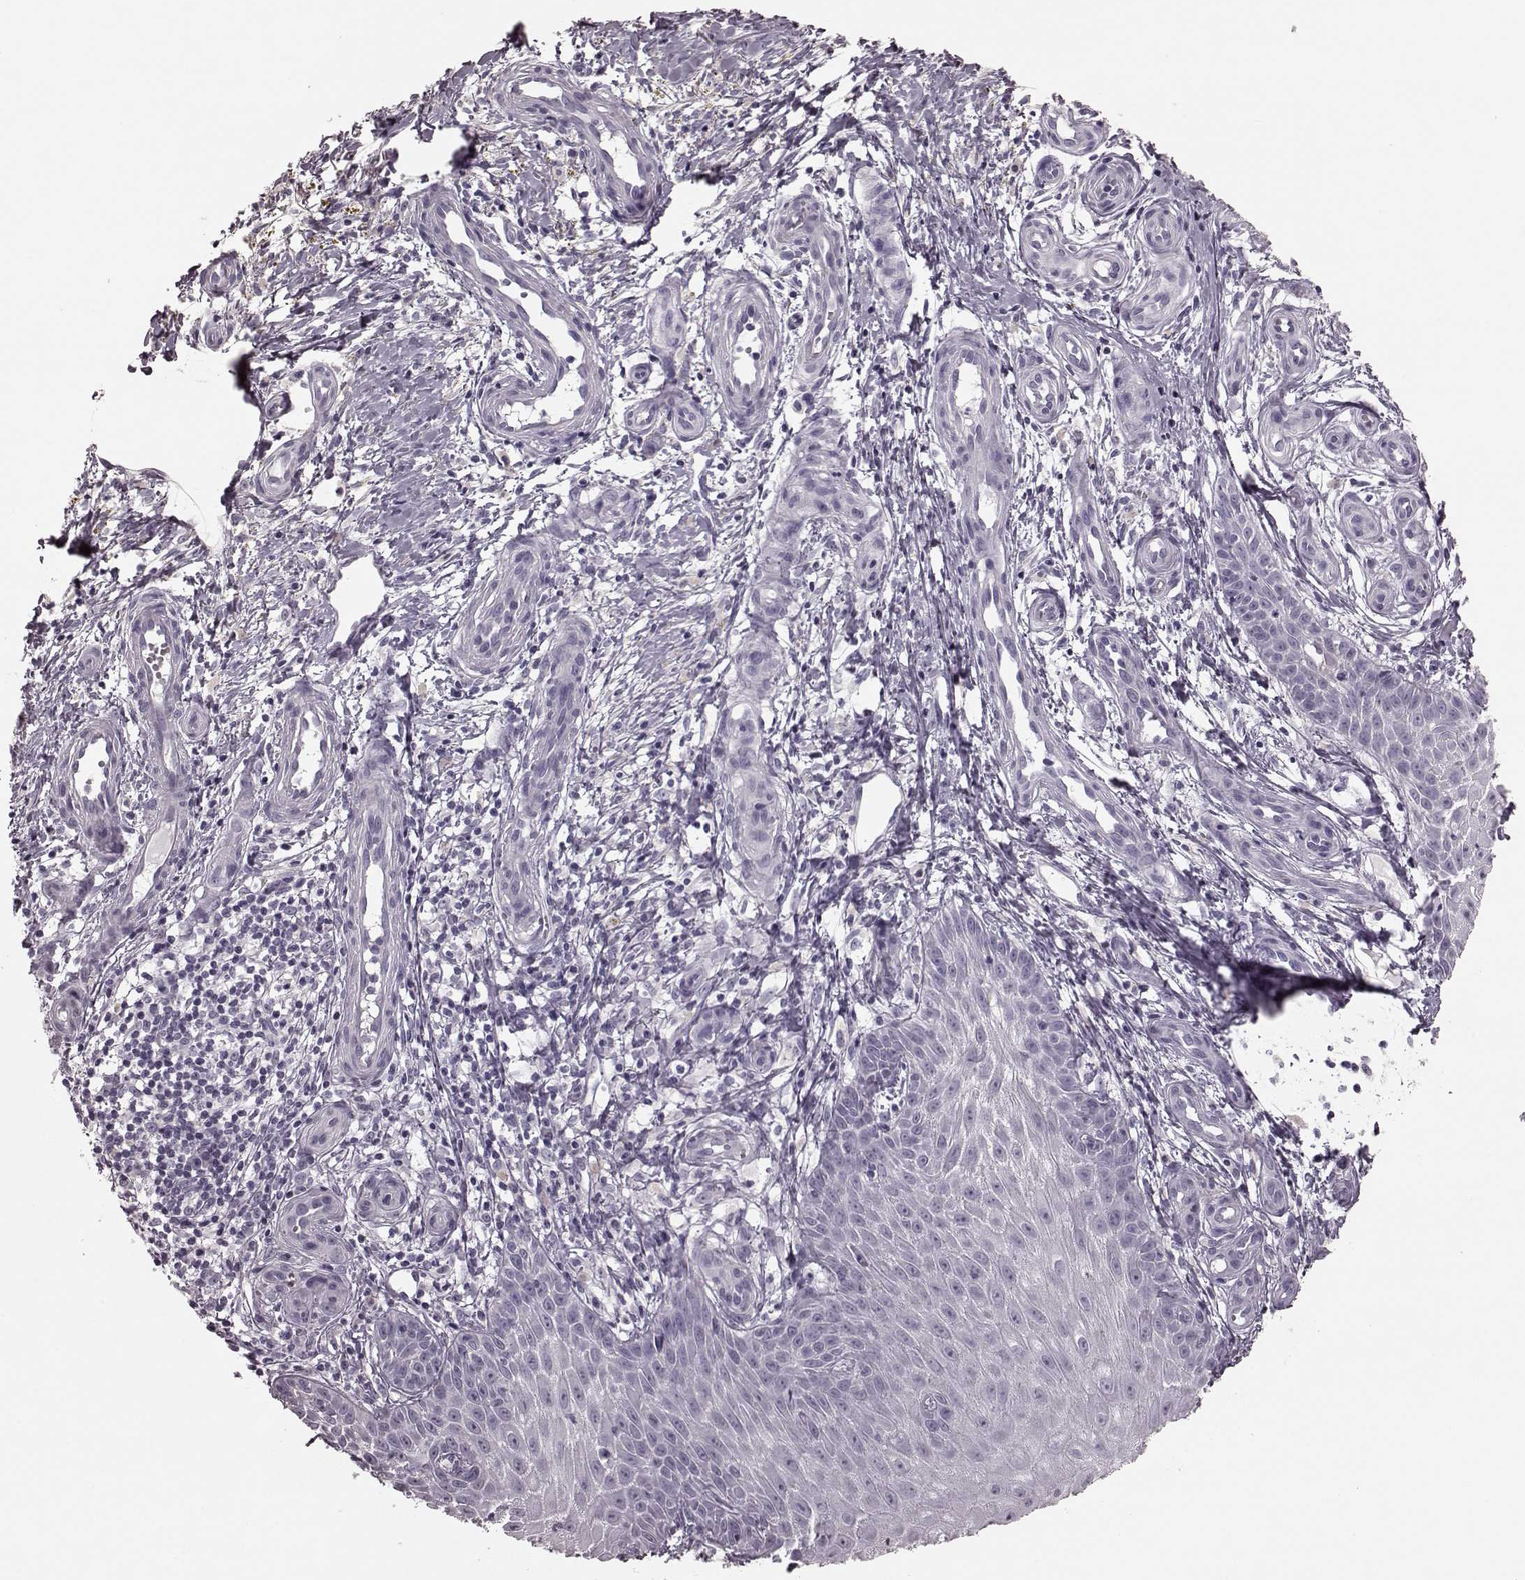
{"staining": {"intensity": "negative", "quantity": "none", "location": "none"}, "tissue": "melanoma", "cell_type": "Tumor cells", "image_type": "cancer", "snomed": [{"axis": "morphology", "description": "Malignant melanoma, NOS"}, {"axis": "topography", "description": "Skin"}], "caption": "High magnification brightfield microscopy of melanoma stained with DAB (brown) and counterstained with hematoxylin (blue): tumor cells show no significant positivity.", "gene": "TRPM1", "patient": {"sex": "female", "age": 53}}